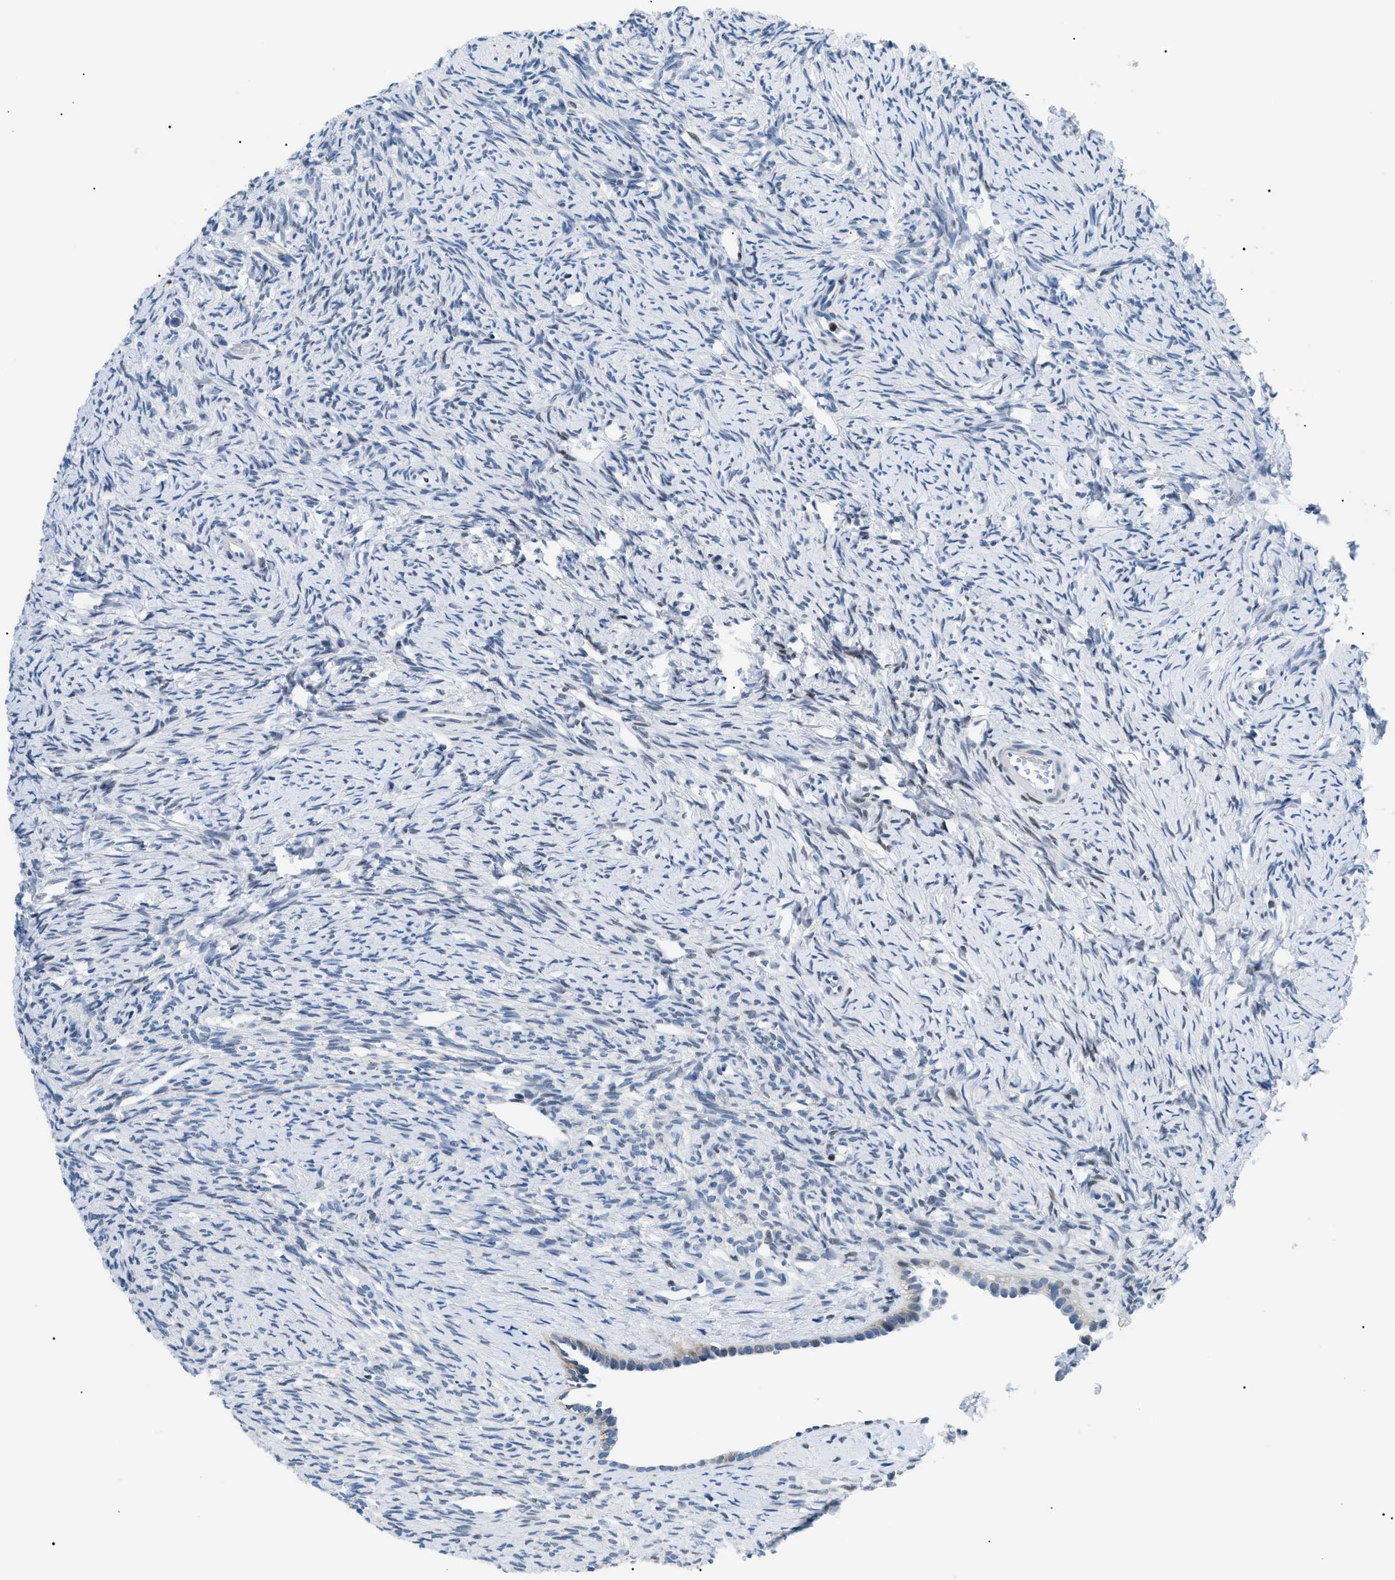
{"staining": {"intensity": "weak", "quantity": "<25%", "location": "nuclear"}, "tissue": "ovary", "cell_type": "Ovarian stroma cells", "image_type": "normal", "snomed": [{"axis": "morphology", "description": "Normal tissue, NOS"}, {"axis": "topography", "description": "Ovary"}], "caption": "The photomicrograph displays no significant staining in ovarian stroma cells of ovary.", "gene": "SMARCC1", "patient": {"sex": "female", "age": 33}}